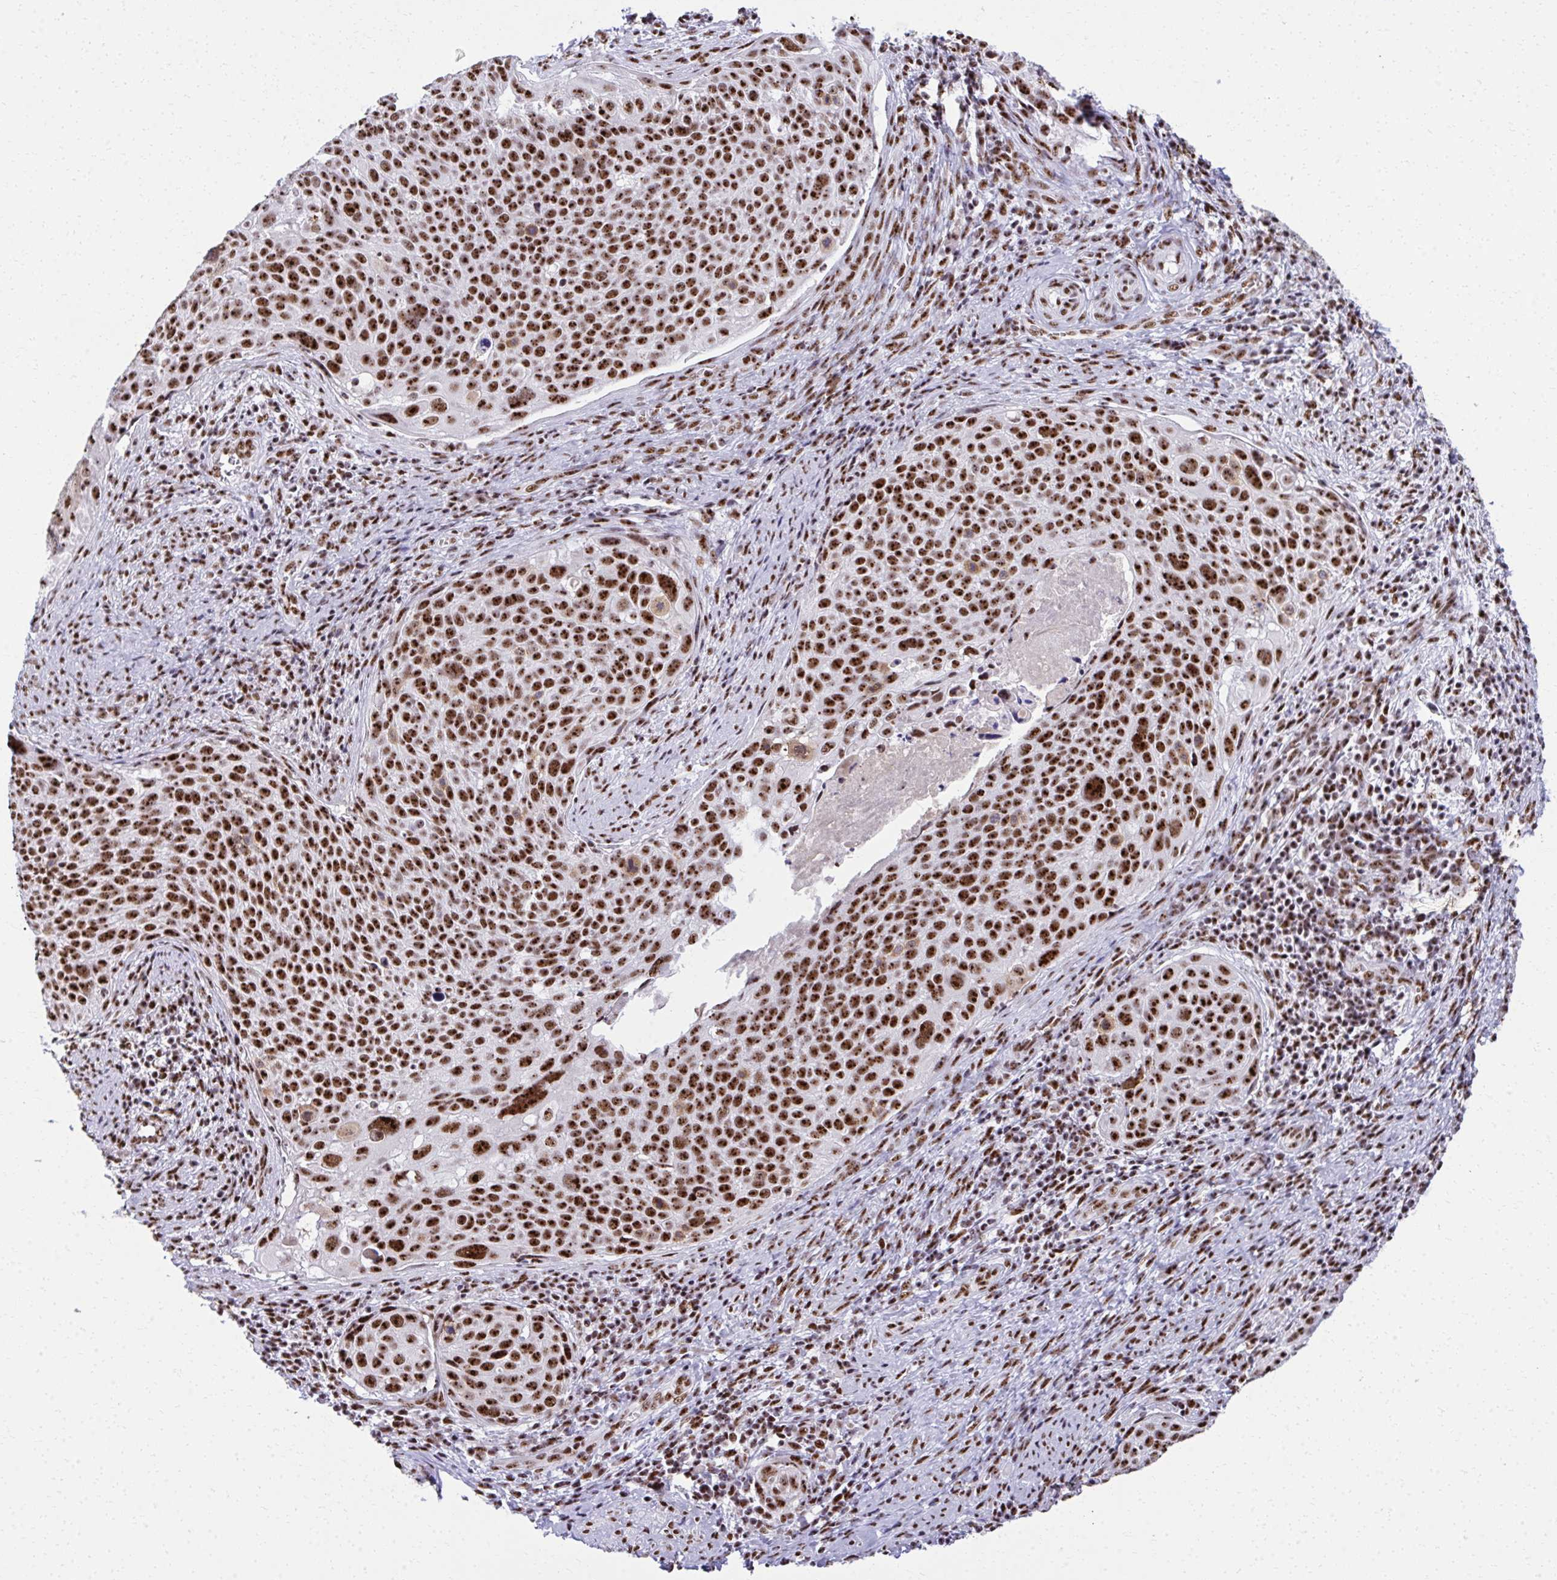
{"staining": {"intensity": "strong", "quantity": ">75%", "location": "nuclear"}, "tissue": "cervical cancer", "cell_type": "Tumor cells", "image_type": "cancer", "snomed": [{"axis": "morphology", "description": "Squamous cell carcinoma, NOS"}, {"axis": "topography", "description": "Cervix"}], "caption": "Cervical cancer (squamous cell carcinoma) tissue exhibits strong nuclear staining in approximately >75% of tumor cells The protein of interest is stained brown, and the nuclei are stained in blue (DAB IHC with brightfield microscopy, high magnification).", "gene": "PELP1", "patient": {"sex": "female", "age": 39}}